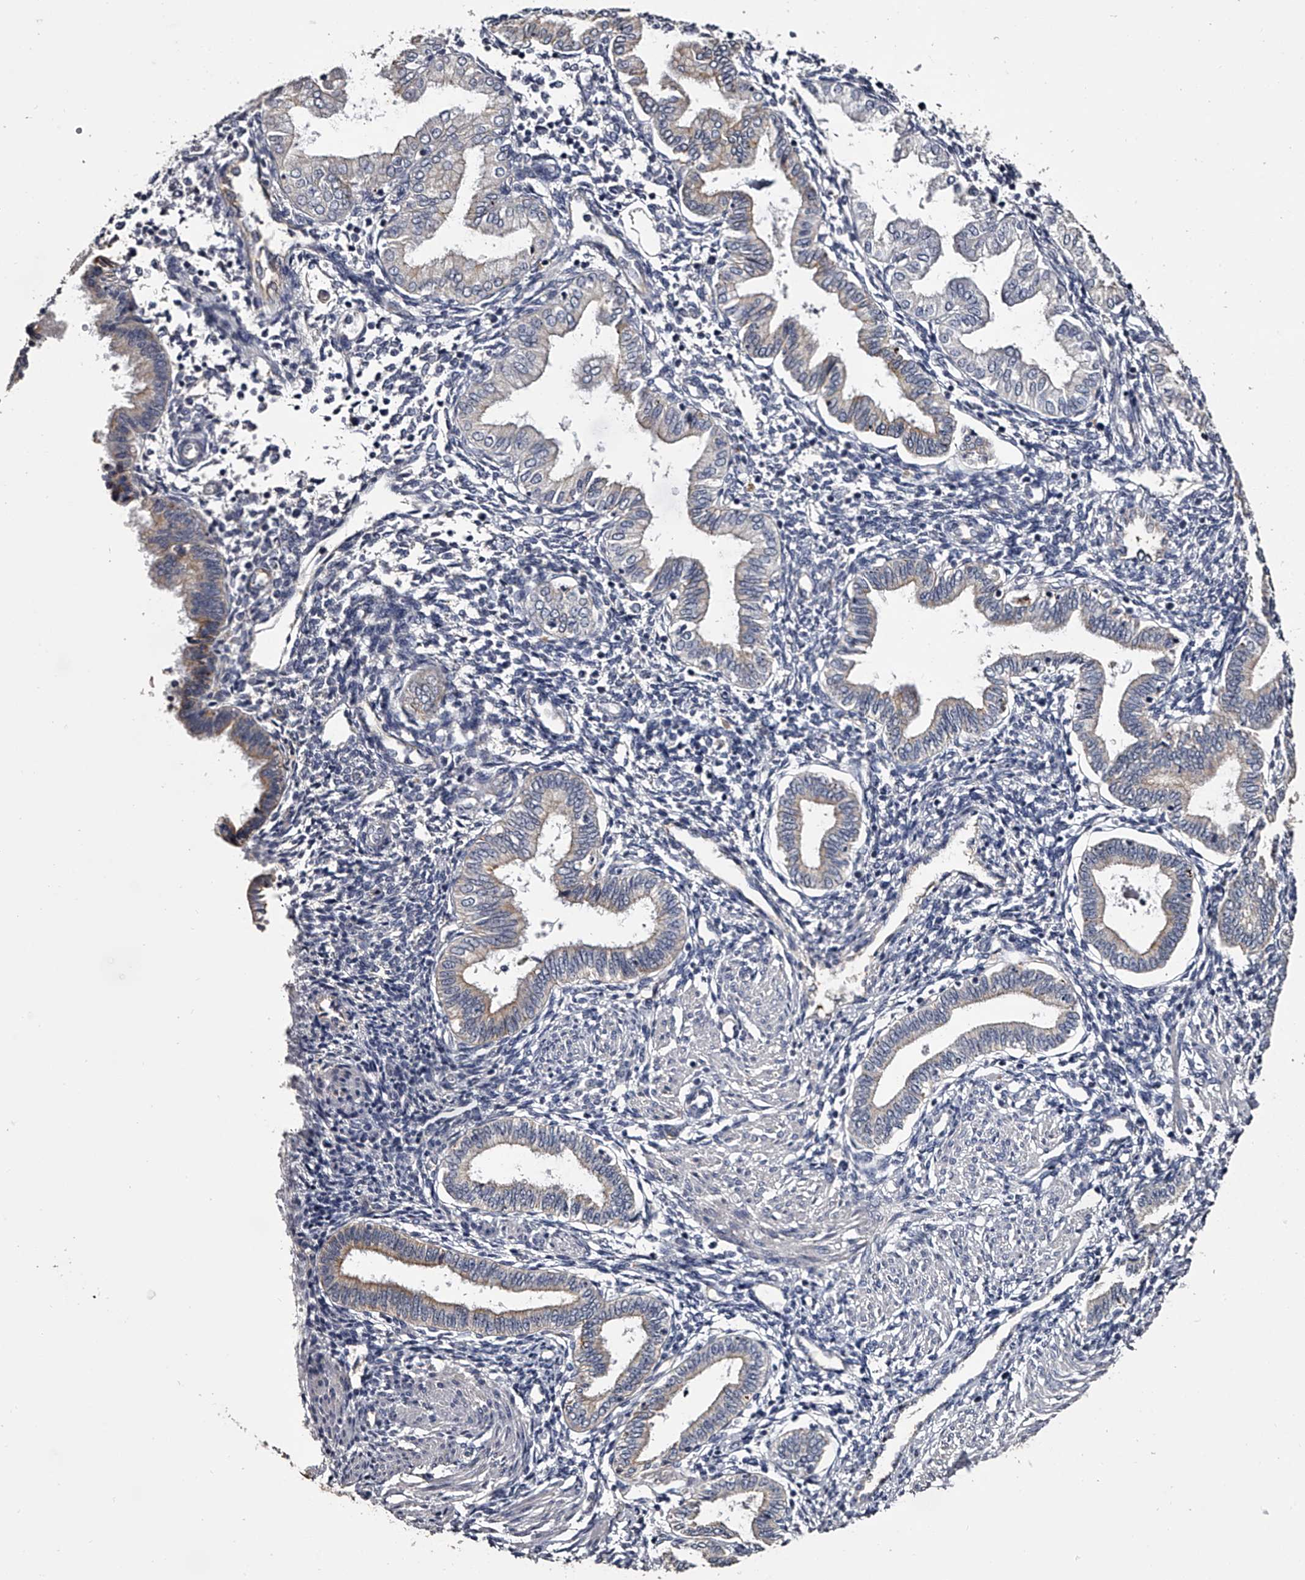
{"staining": {"intensity": "negative", "quantity": "none", "location": "none"}, "tissue": "endometrium", "cell_type": "Cells in endometrial stroma", "image_type": "normal", "snomed": [{"axis": "morphology", "description": "Normal tissue, NOS"}, {"axis": "topography", "description": "Endometrium"}], "caption": "The image displays no staining of cells in endometrial stroma in normal endometrium.", "gene": "MDN1", "patient": {"sex": "female", "age": 53}}